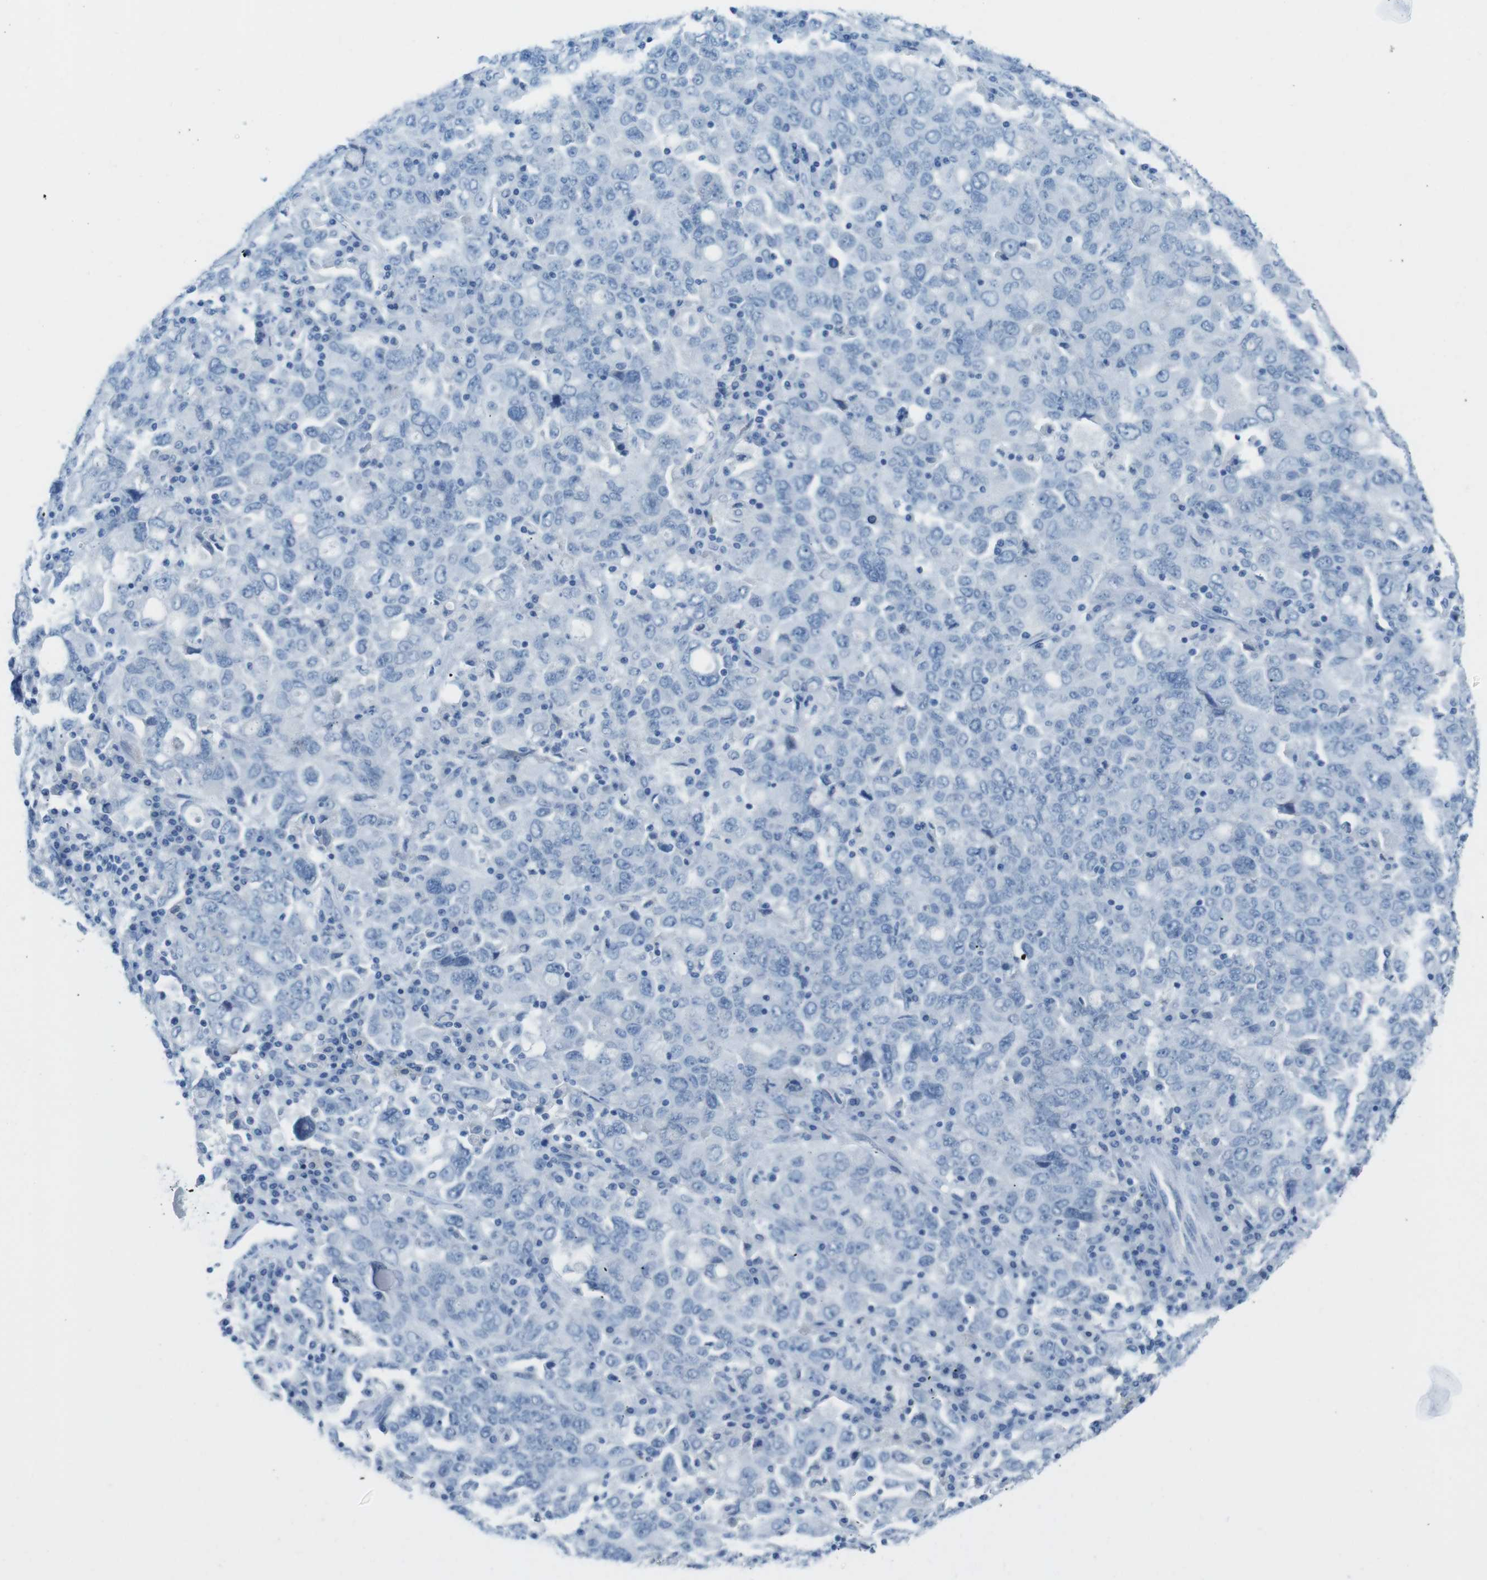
{"staining": {"intensity": "negative", "quantity": "none", "location": "none"}, "tissue": "ovarian cancer", "cell_type": "Tumor cells", "image_type": "cancer", "snomed": [{"axis": "morphology", "description": "Carcinoma, endometroid"}, {"axis": "topography", "description": "Ovary"}], "caption": "A photomicrograph of ovarian endometroid carcinoma stained for a protein exhibits no brown staining in tumor cells.", "gene": "GAP43", "patient": {"sex": "female", "age": 62}}